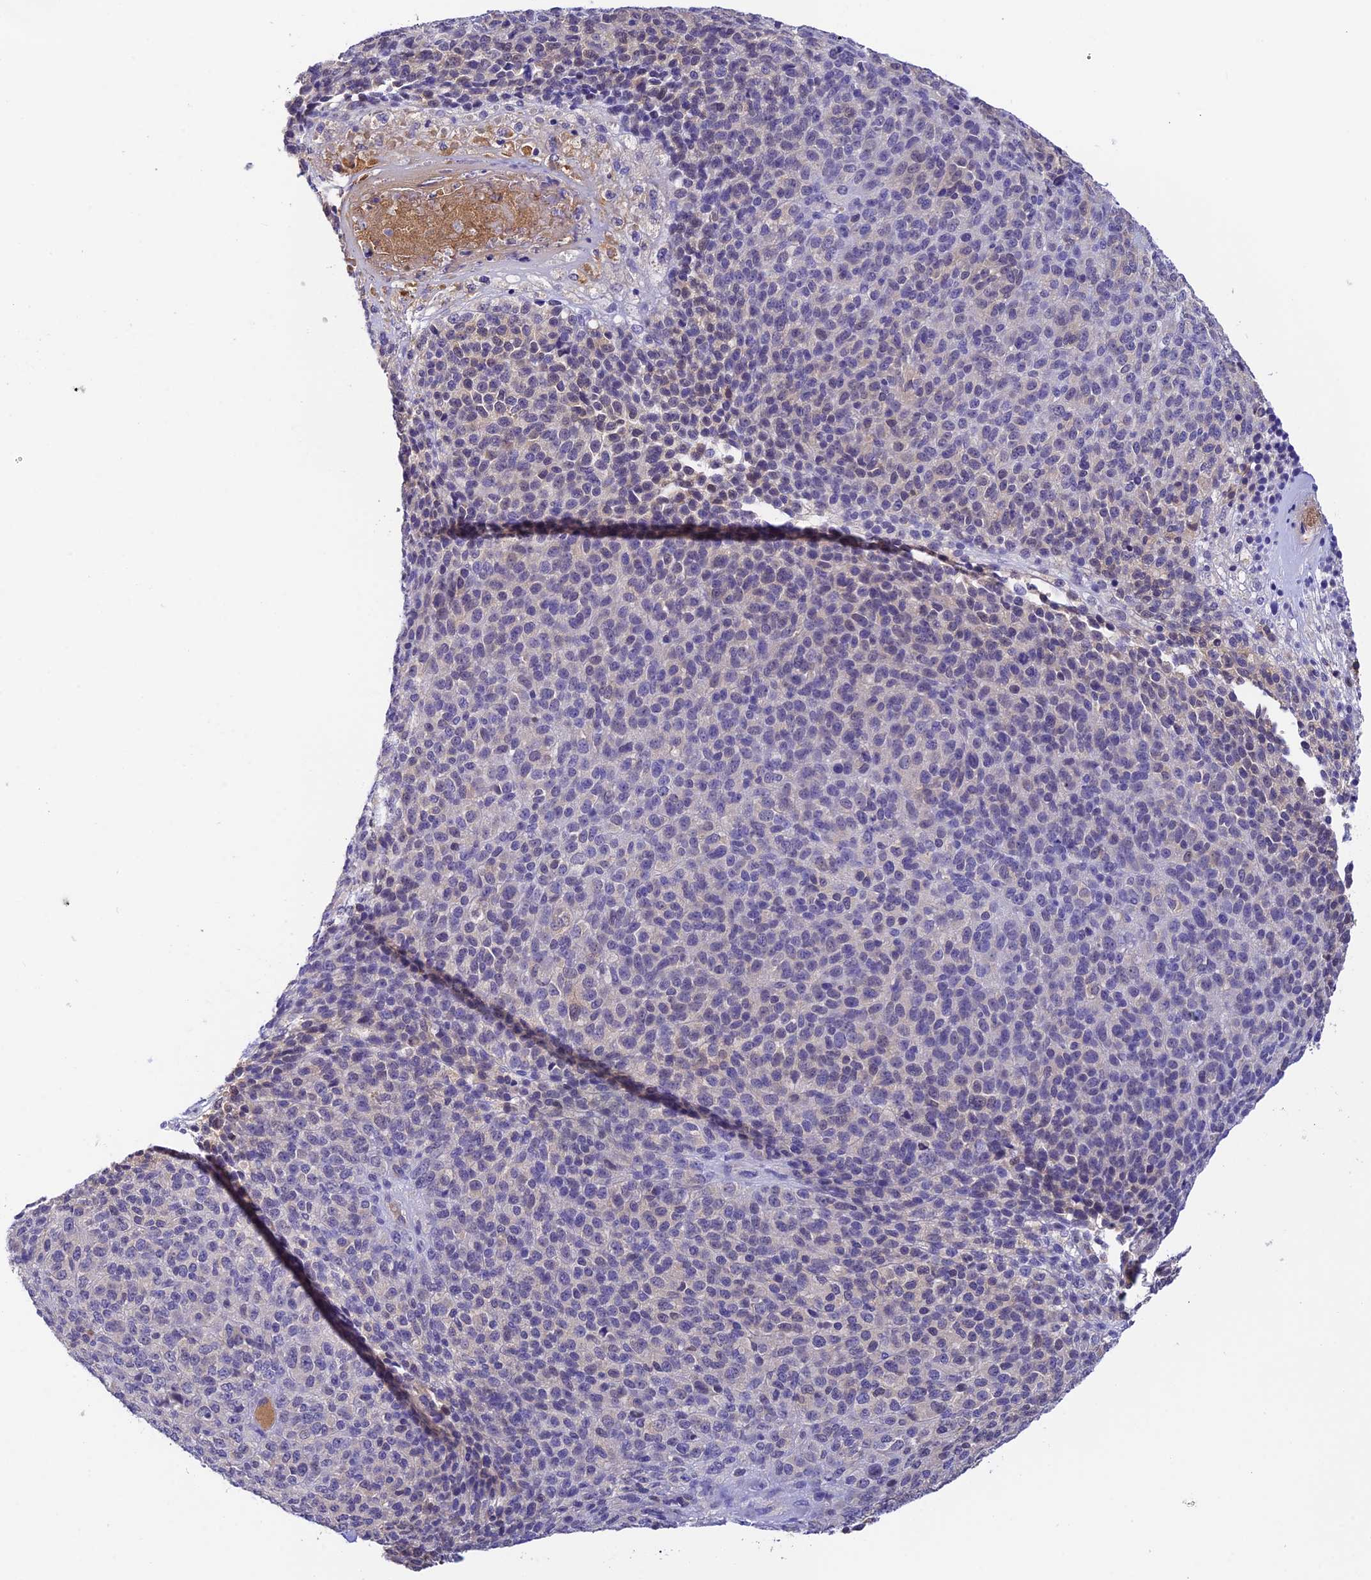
{"staining": {"intensity": "negative", "quantity": "none", "location": "none"}, "tissue": "melanoma", "cell_type": "Tumor cells", "image_type": "cancer", "snomed": [{"axis": "morphology", "description": "Malignant melanoma, Metastatic site"}, {"axis": "topography", "description": "Brain"}], "caption": "A histopathology image of human malignant melanoma (metastatic site) is negative for staining in tumor cells. (Immunohistochemistry (ihc), brightfield microscopy, high magnification).", "gene": "HDHD2", "patient": {"sex": "female", "age": 56}}